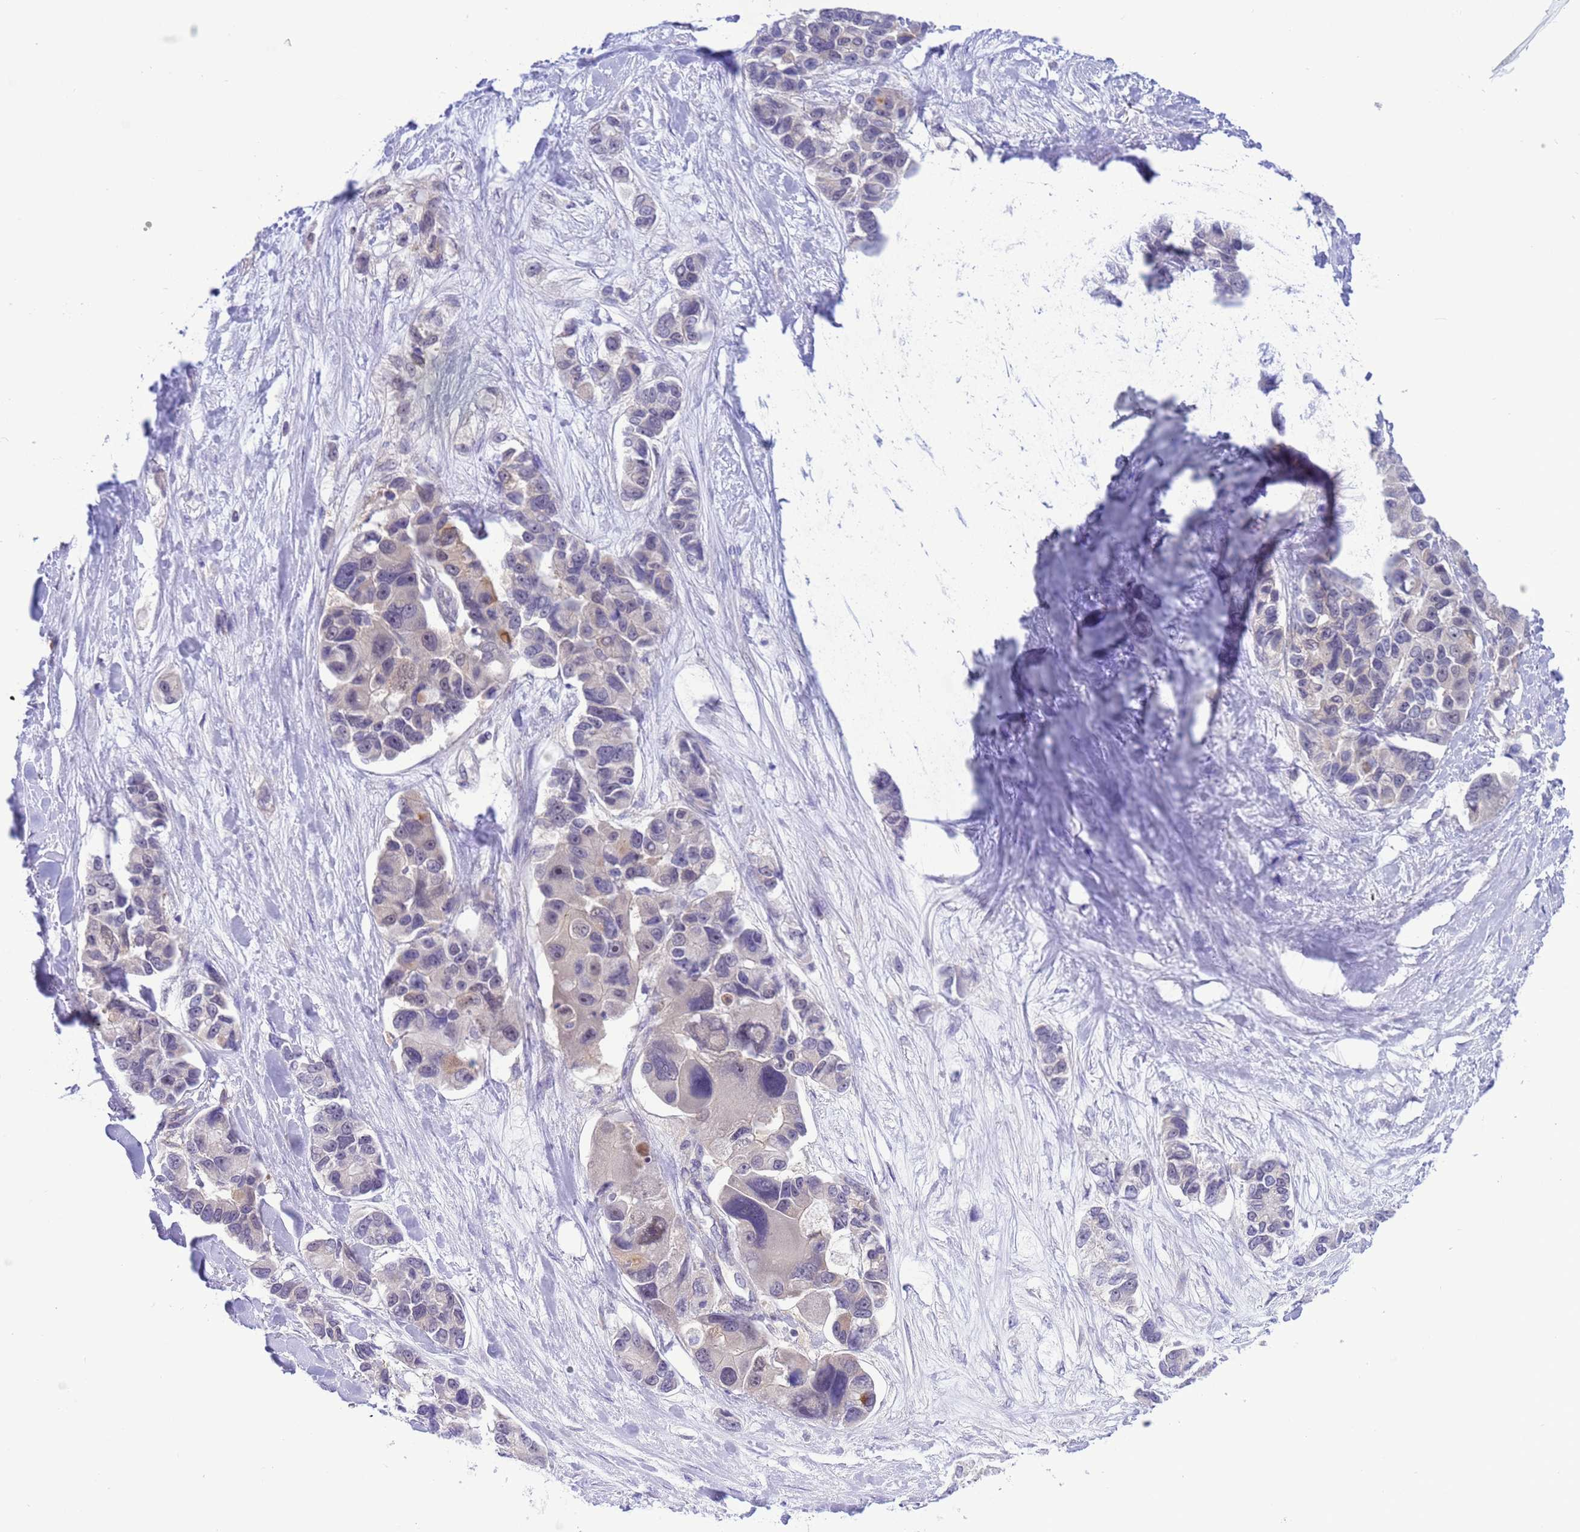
{"staining": {"intensity": "weak", "quantity": "25%-75%", "location": "cytoplasmic/membranous,nuclear"}, "tissue": "lung cancer", "cell_type": "Tumor cells", "image_type": "cancer", "snomed": [{"axis": "morphology", "description": "Adenocarcinoma, NOS"}, {"axis": "topography", "description": "Lung"}], "caption": "Lung adenocarcinoma stained with DAB immunohistochemistry displays low levels of weak cytoplasmic/membranous and nuclear staining in about 25%-75% of tumor cells. The protein is stained brown, and the nuclei are stained in blue (DAB IHC with brightfield microscopy, high magnification).", "gene": "ZNF461", "patient": {"sex": "female", "age": 54}}